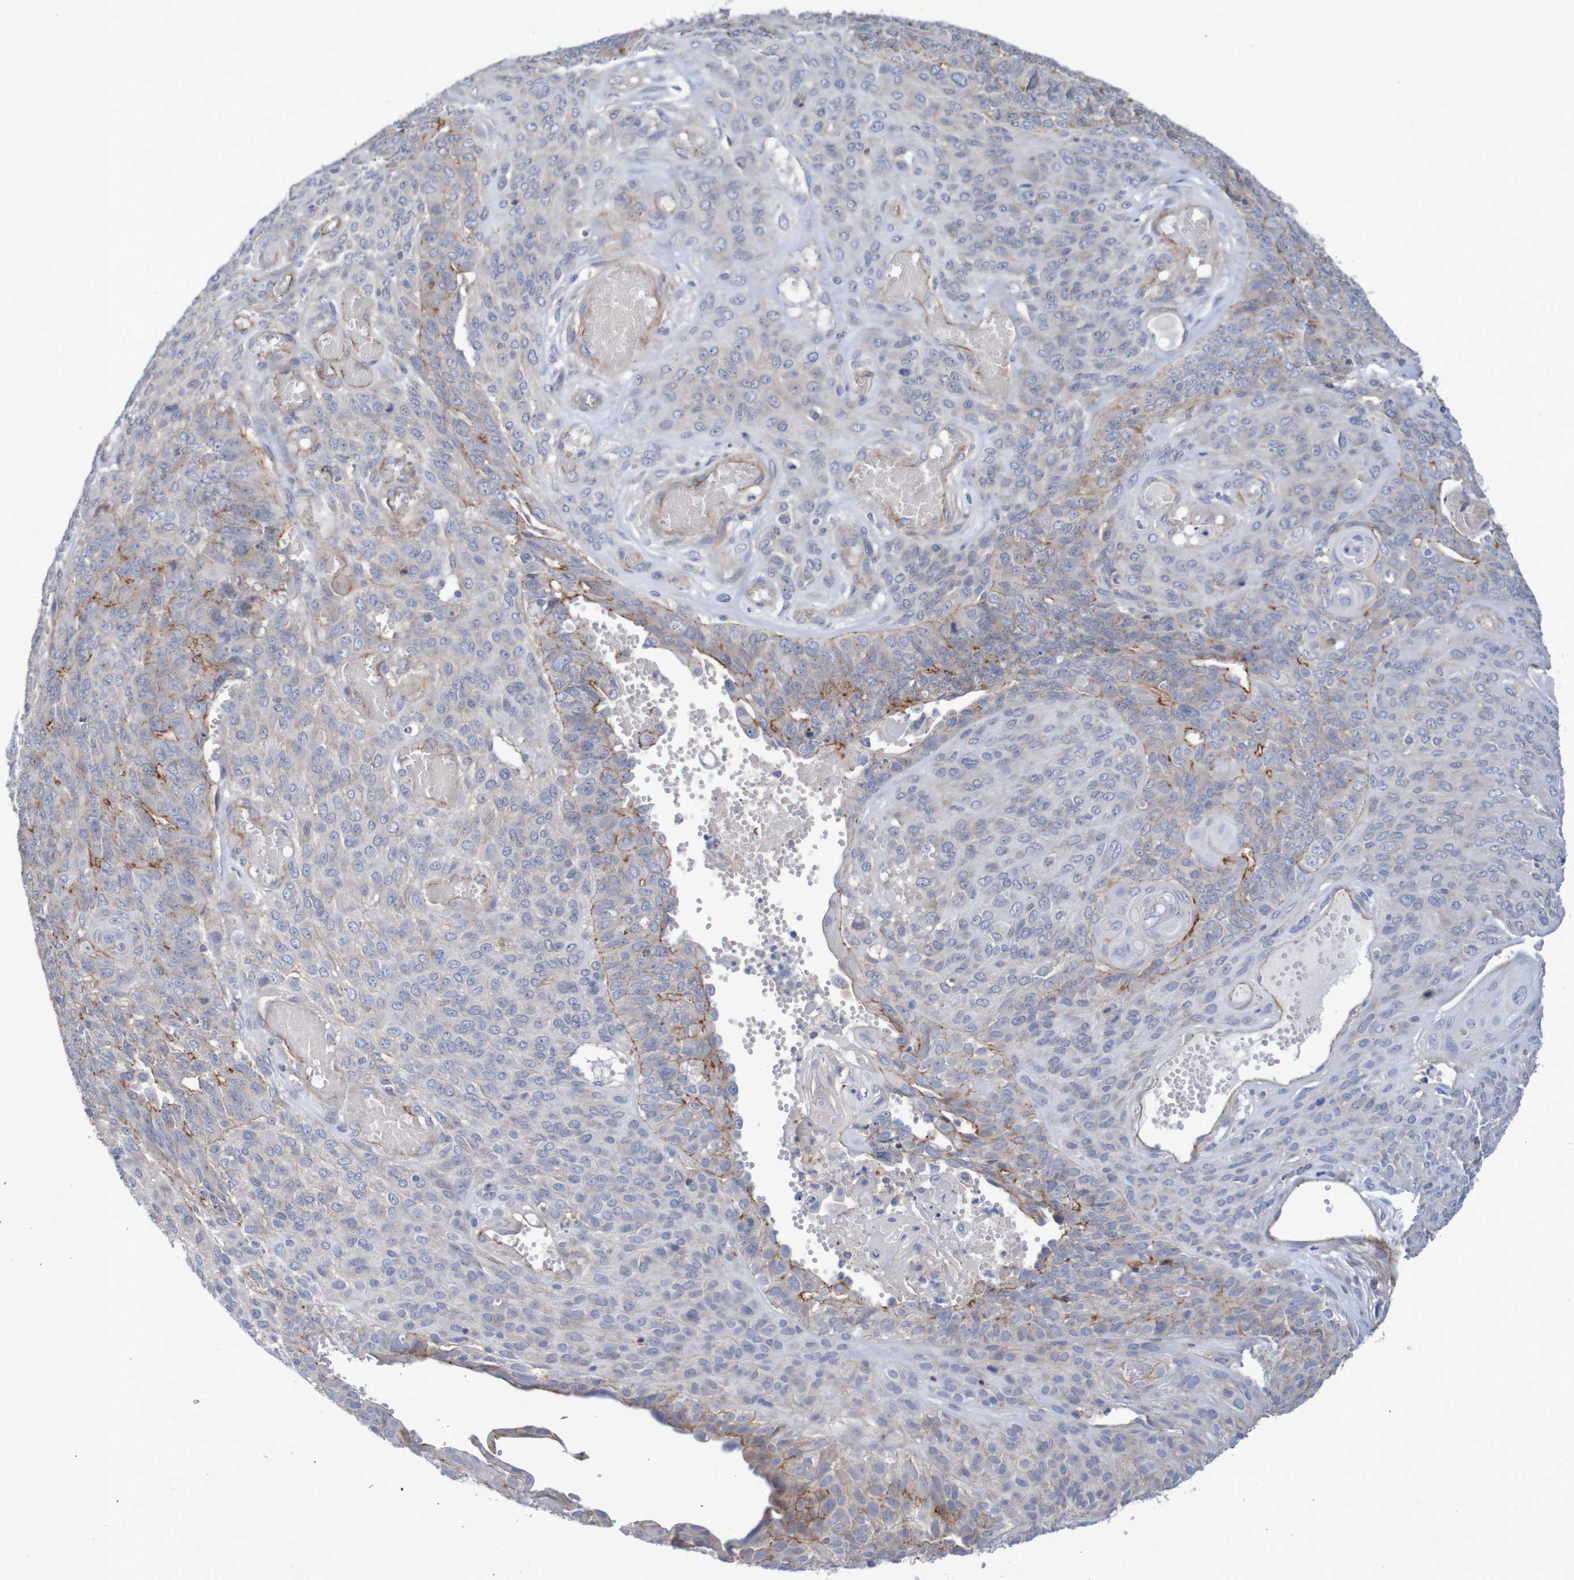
{"staining": {"intensity": "moderate", "quantity": "<25%", "location": "cytoplasmic/membranous"}, "tissue": "endometrial cancer", "cell_type": "Tumor cells", "image_type": "cancer", "snomed": [{"axis": "morphology", "description": "Adenocarcinoma, NOS"}, {"axis": "topography", "description": "Endometrium"}], "caption": "The histopathology image shows immunohistochemical staining of endometrial cancer (adenocarcinoma). There is moderate cytoplasmic/membranous staining is seen in about <25% of tumor cells. (DAB (3,3'-diaminobenzidine) IHC, brown staining for protein, blue staining for nuclei).", "gene": "NECTIN2", "patient": {"sex": "female", "age": 32}}